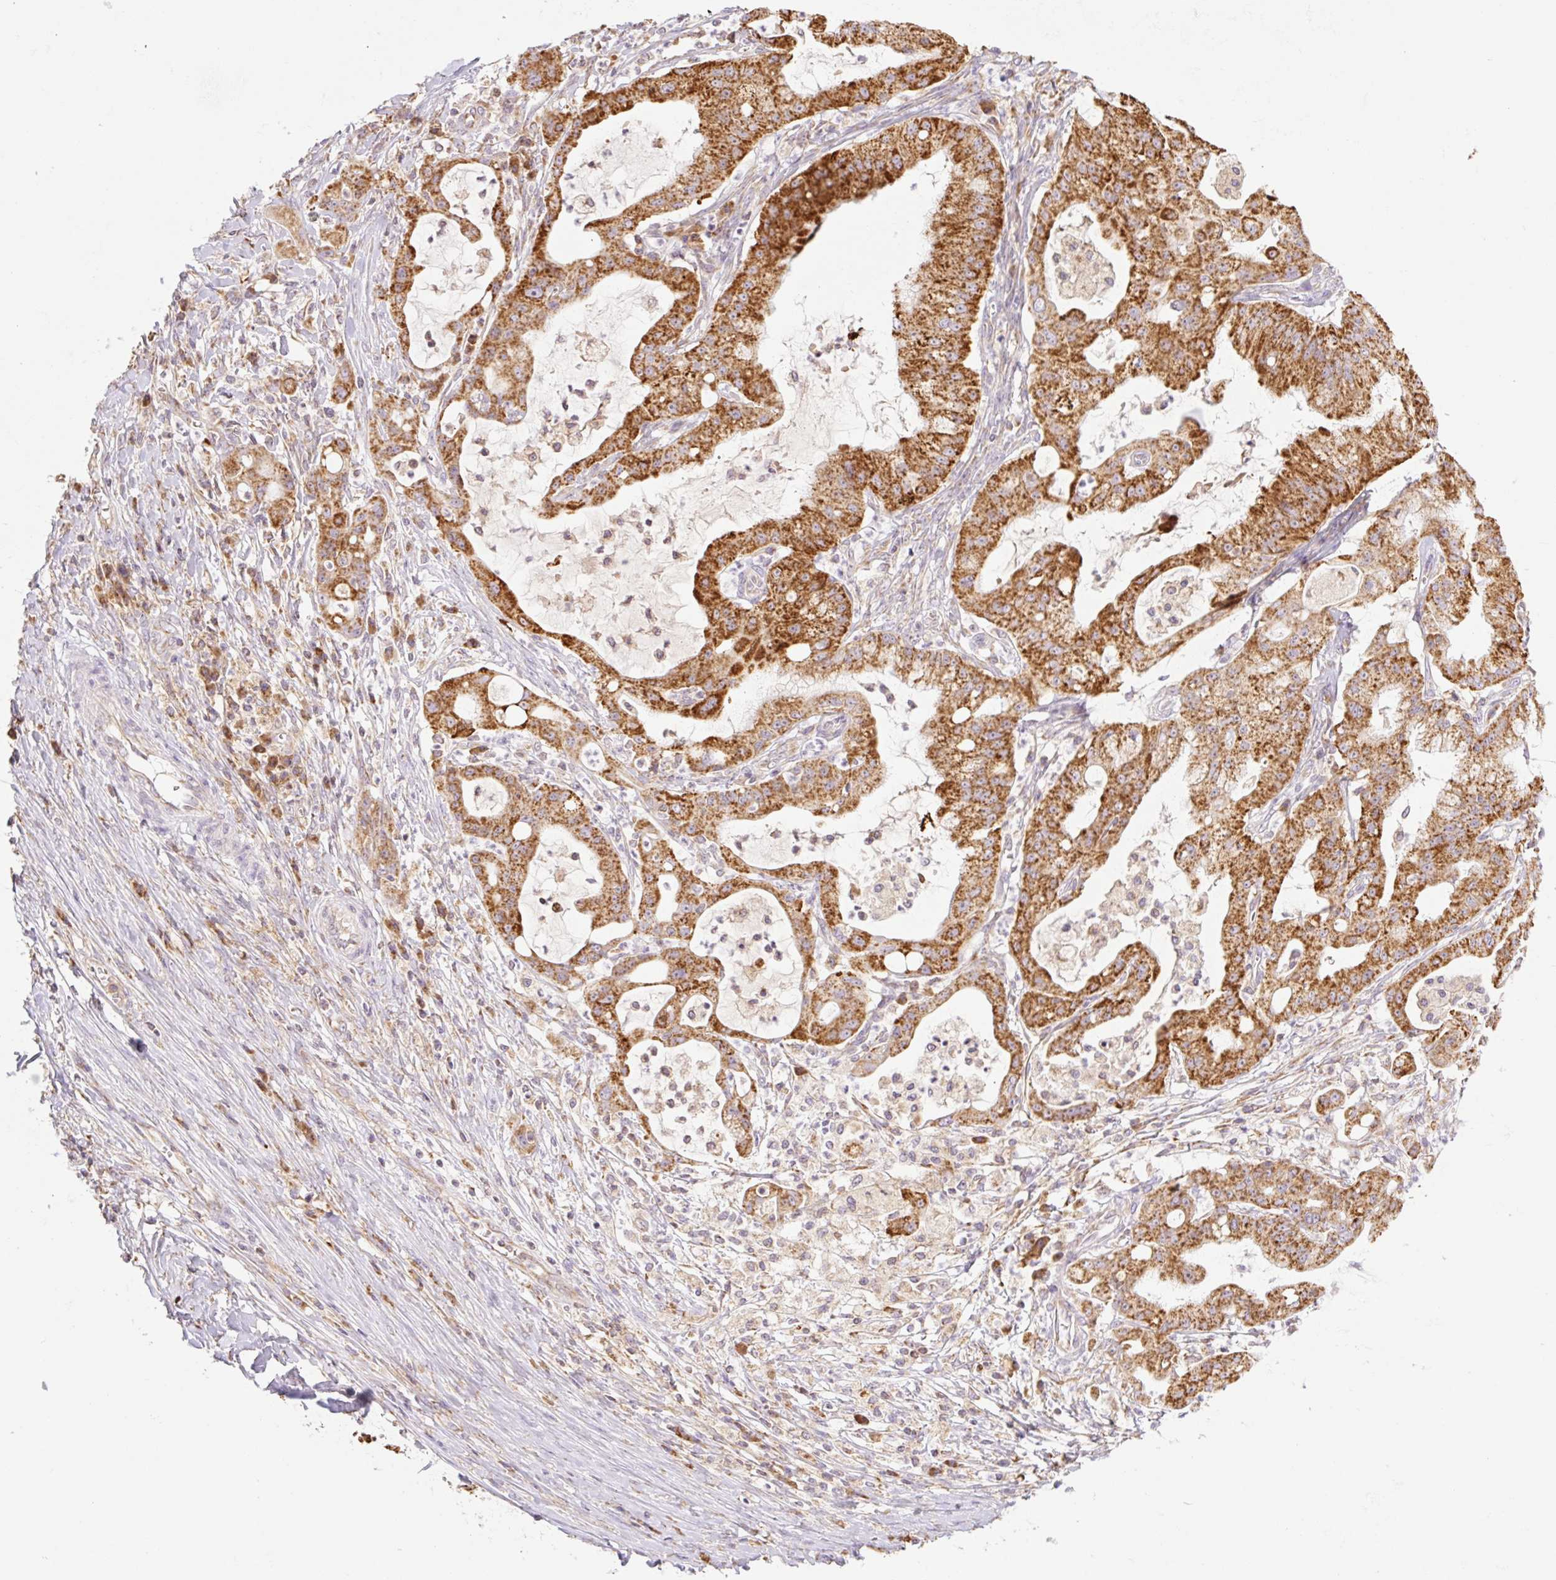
{"staining": {"intensity": "strong", "quantity": ">75%", "location": "cytoplasmic/membranous"}, "tissue": "ovarian cancer", "cell_type": "Tumor cells", "image_type": "cancer", "snomed": [{"axis": "morphology", "description": "Cystadenocarcinoma, mucinous, NOS"}, {"axis": "topography", "description": "Ovary"}], "caption": "Tumor cells reveal high levels of strong cytoplasmic/membranous expression in approximately >75% of cells in human ovarian cancer (mucinous cystadenocarcinoma). (DAB IHC, brown staining for protein, blue staining for nuclei).", "gene": "GOSR2", "patient": {"sex": "female", "age": 70}}